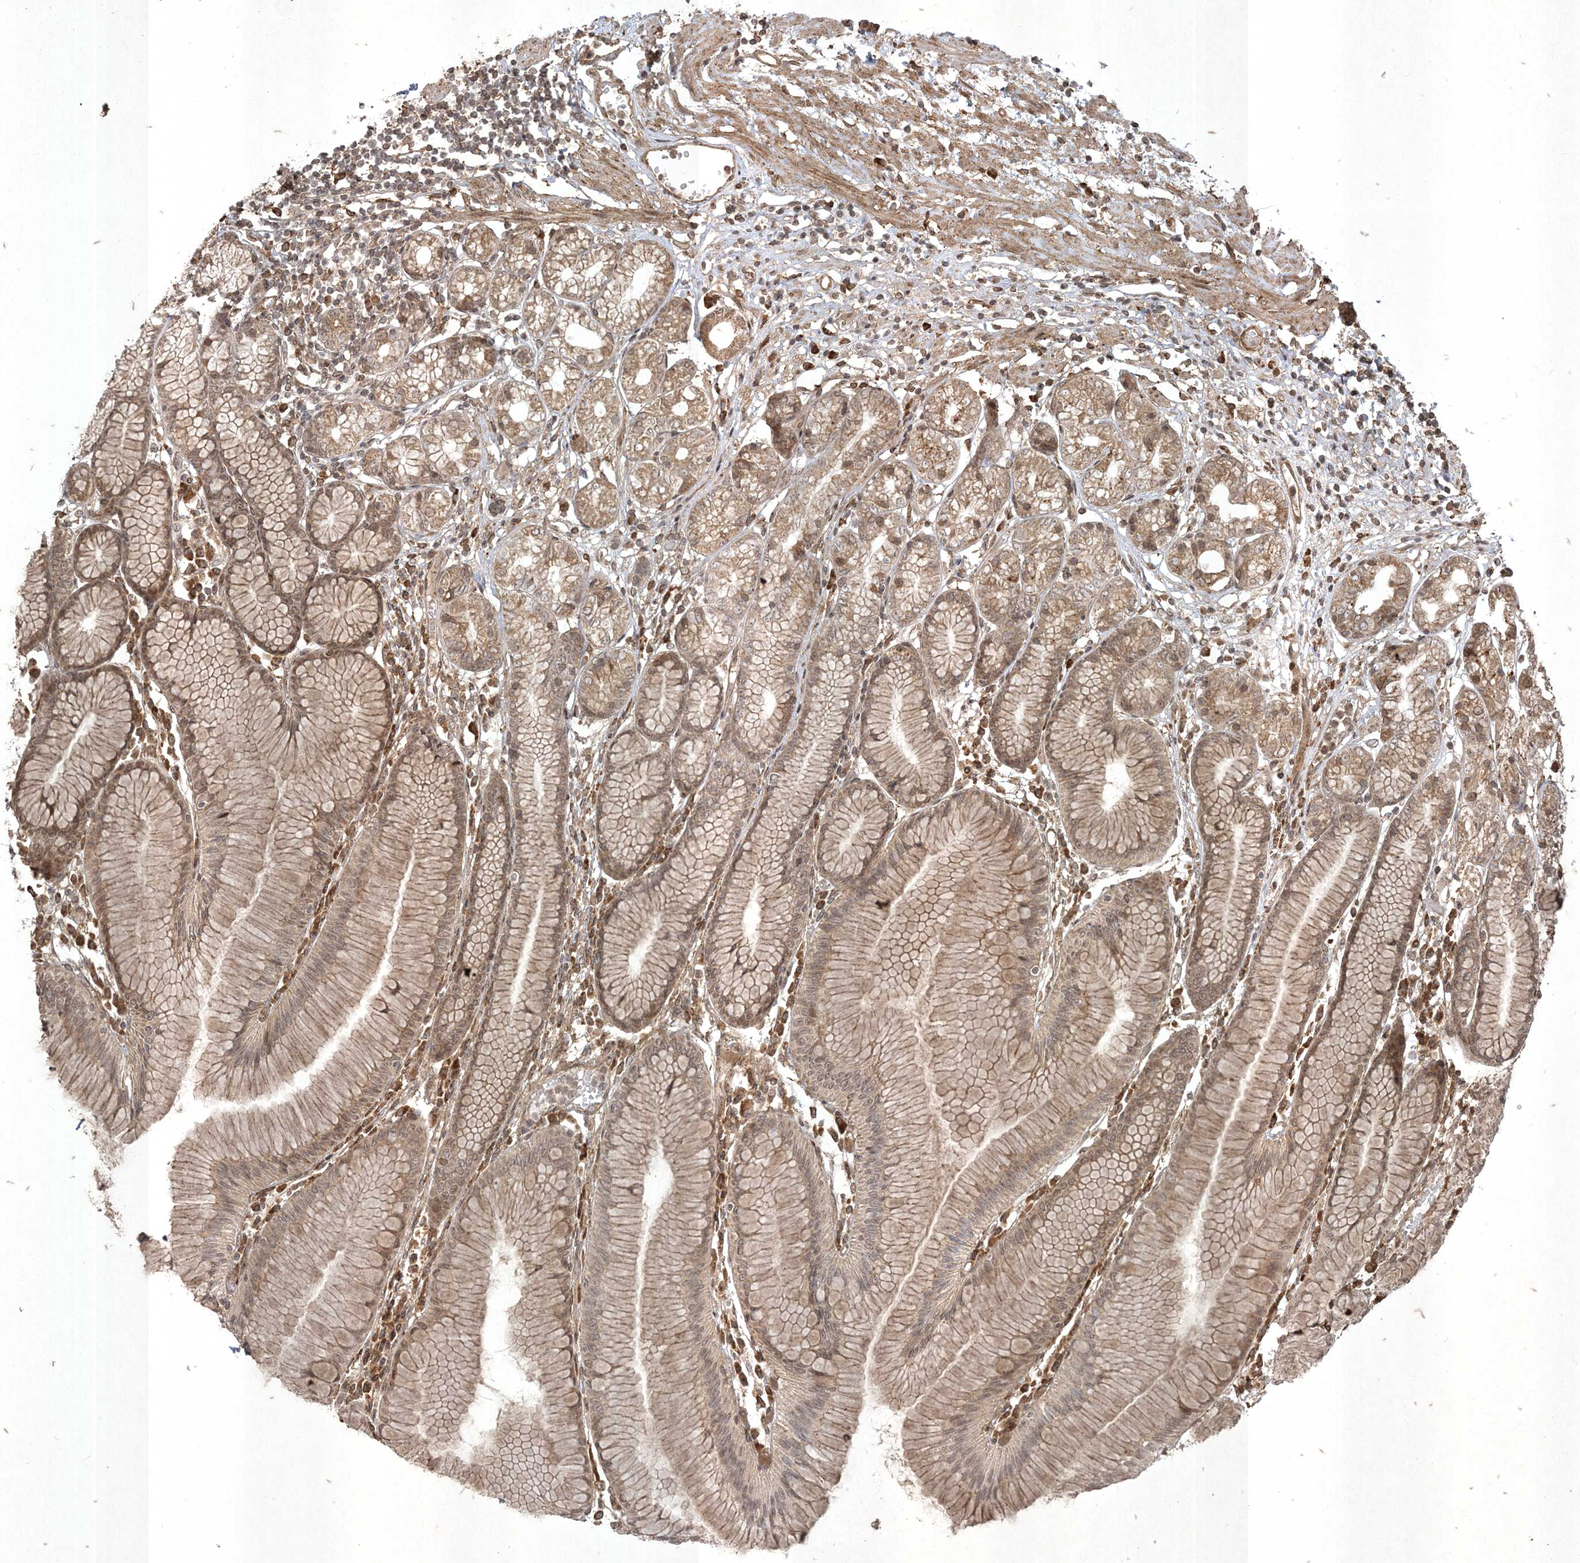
{"staining": {"intensity": "moderate", "quantity": ">75%", "location": "cytoplasmic/membranous"}, "tissue": "stomach", "cell_type": "Glandular cells", "image_type": "normal", "snomed": [{"axis": "morphology", "description": "Normal tissue, NOS"}, {"axis": "topography", "description": "Stomach"}], "caption": "A photomicrograph of stomach stained for a protein reveals moderate cytoplasmic/membranous brown staining in glandular cells.", "gene": "RRAS", "patient": {"sex": "female", "age": 57}}